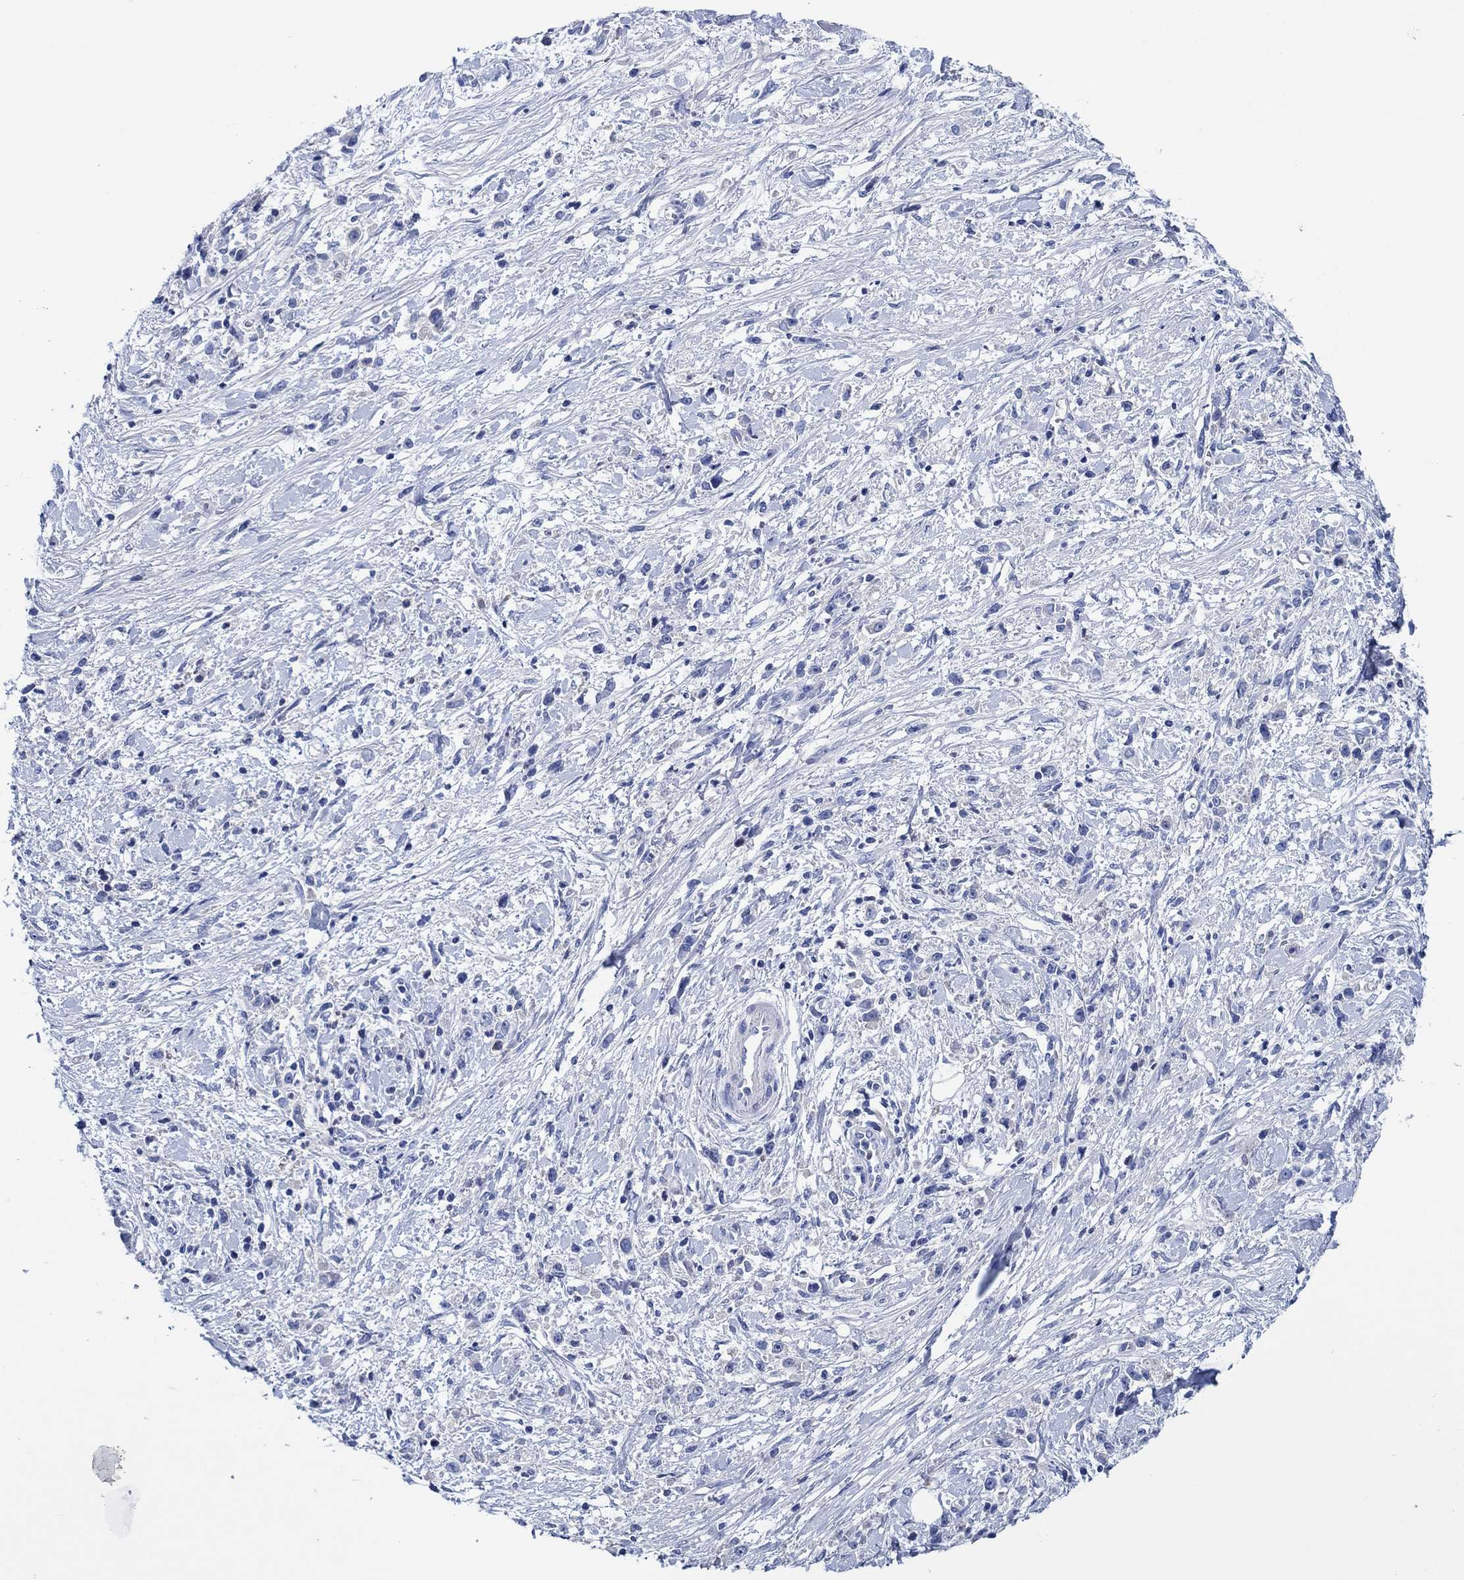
{"staining": {"intensity": "negative", "quantity": "none", "location": "none"}, "tissue": "stomach cancer", "cell_type": "Tumor cells", "image_type": "cancer", "snomed": [{"axis": "morphology", "description": "Adenocarcinoma, NOS"}, {"axis": "topography", "description": "Stomach"}], "caption": "Immunohistochemistry (IHC) photomicrograph of stomach cancer (adenocarcinoma) stained for a protein (brown), which demonstrates no expression in tumor cells. (DAB (3,3'-diaminobenzidine) IHC with hematoxylin counter stain).", "gene": "CPNE6", "patient": {"sex": "female", "age": 59}}